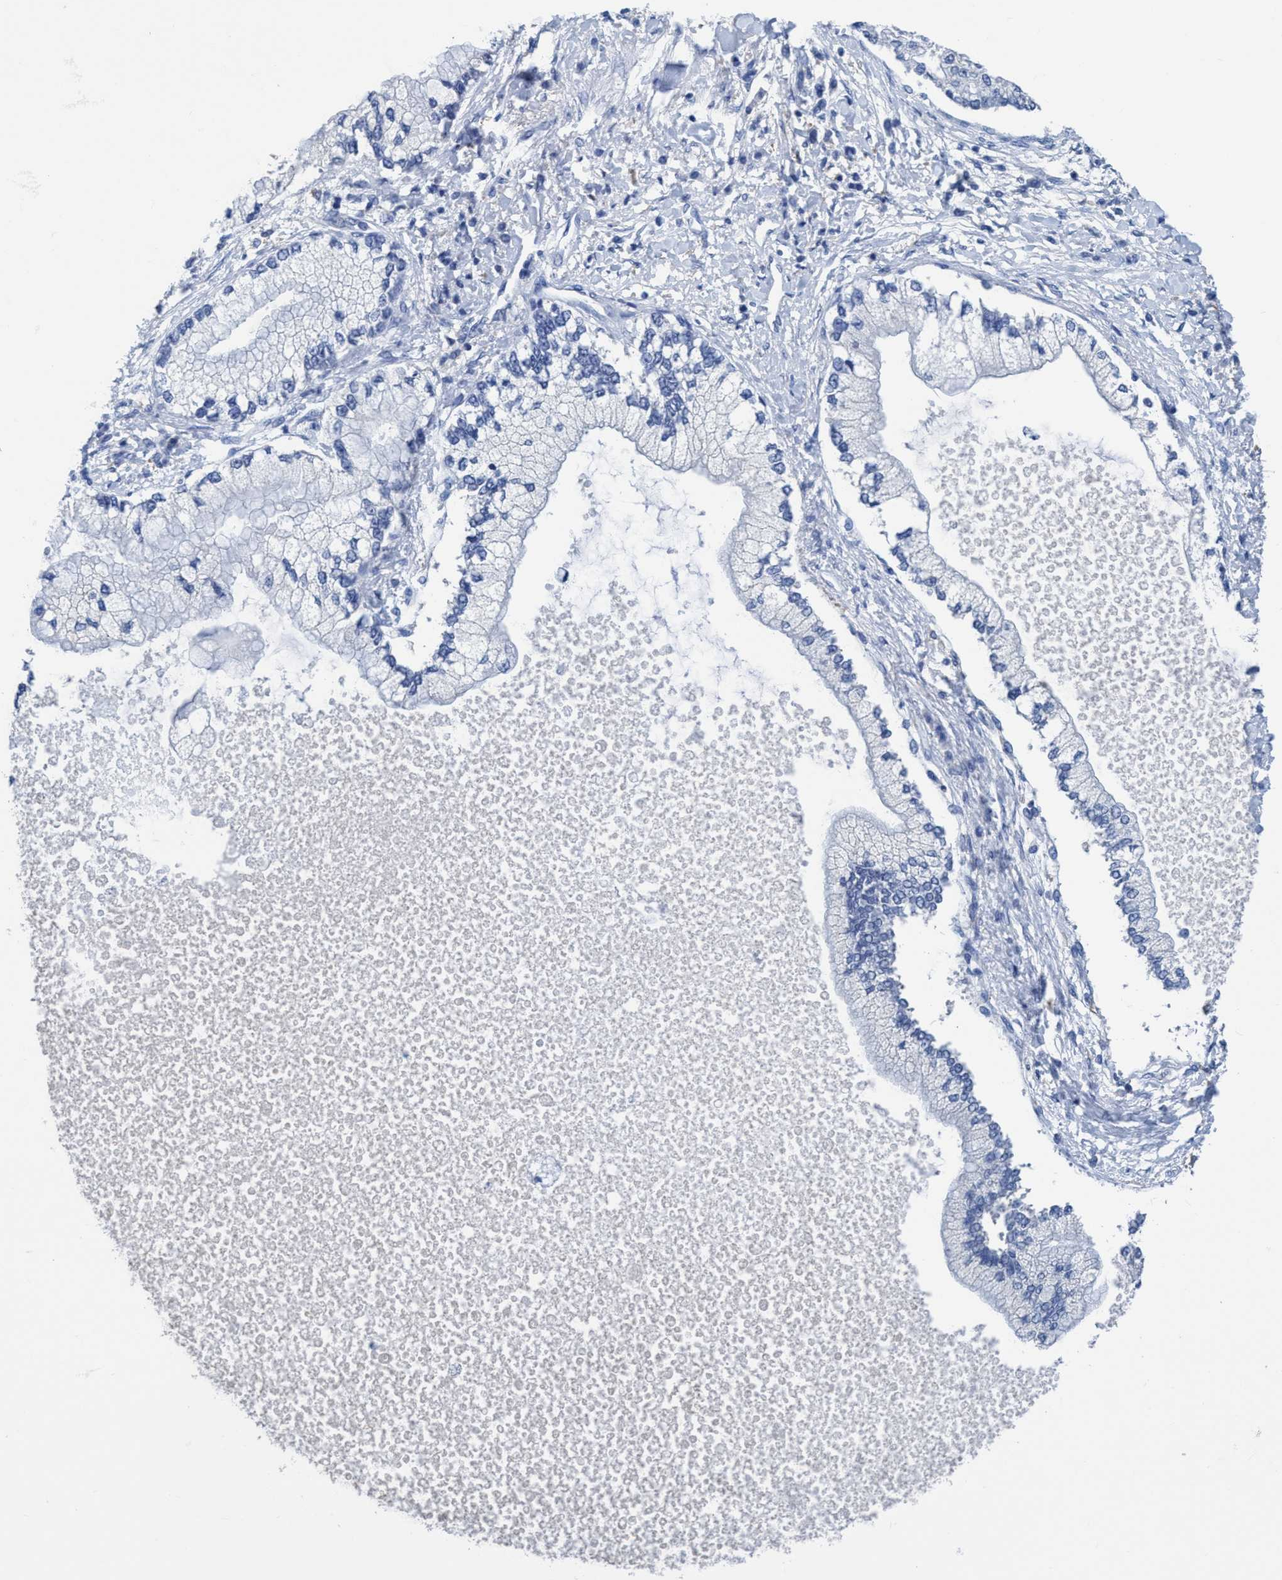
{"staining": {"intensity": "negative", "quantity": "none", "location": "none"}, "tissue": "liver cancer", "cell_type": "Tumor cells", "image_type": "cancer", "snomed": [{"axis": "morphology", "description": "Cholangiocarcinoma"}, {"axis": "topography", "description": "Liver"}], "caption": "Image shows no protein expression in tumor cells of liver cholangiocarcinoma tissue.", "gene": "DNAI1", "patient": {"sex": "male", "age": 50}}